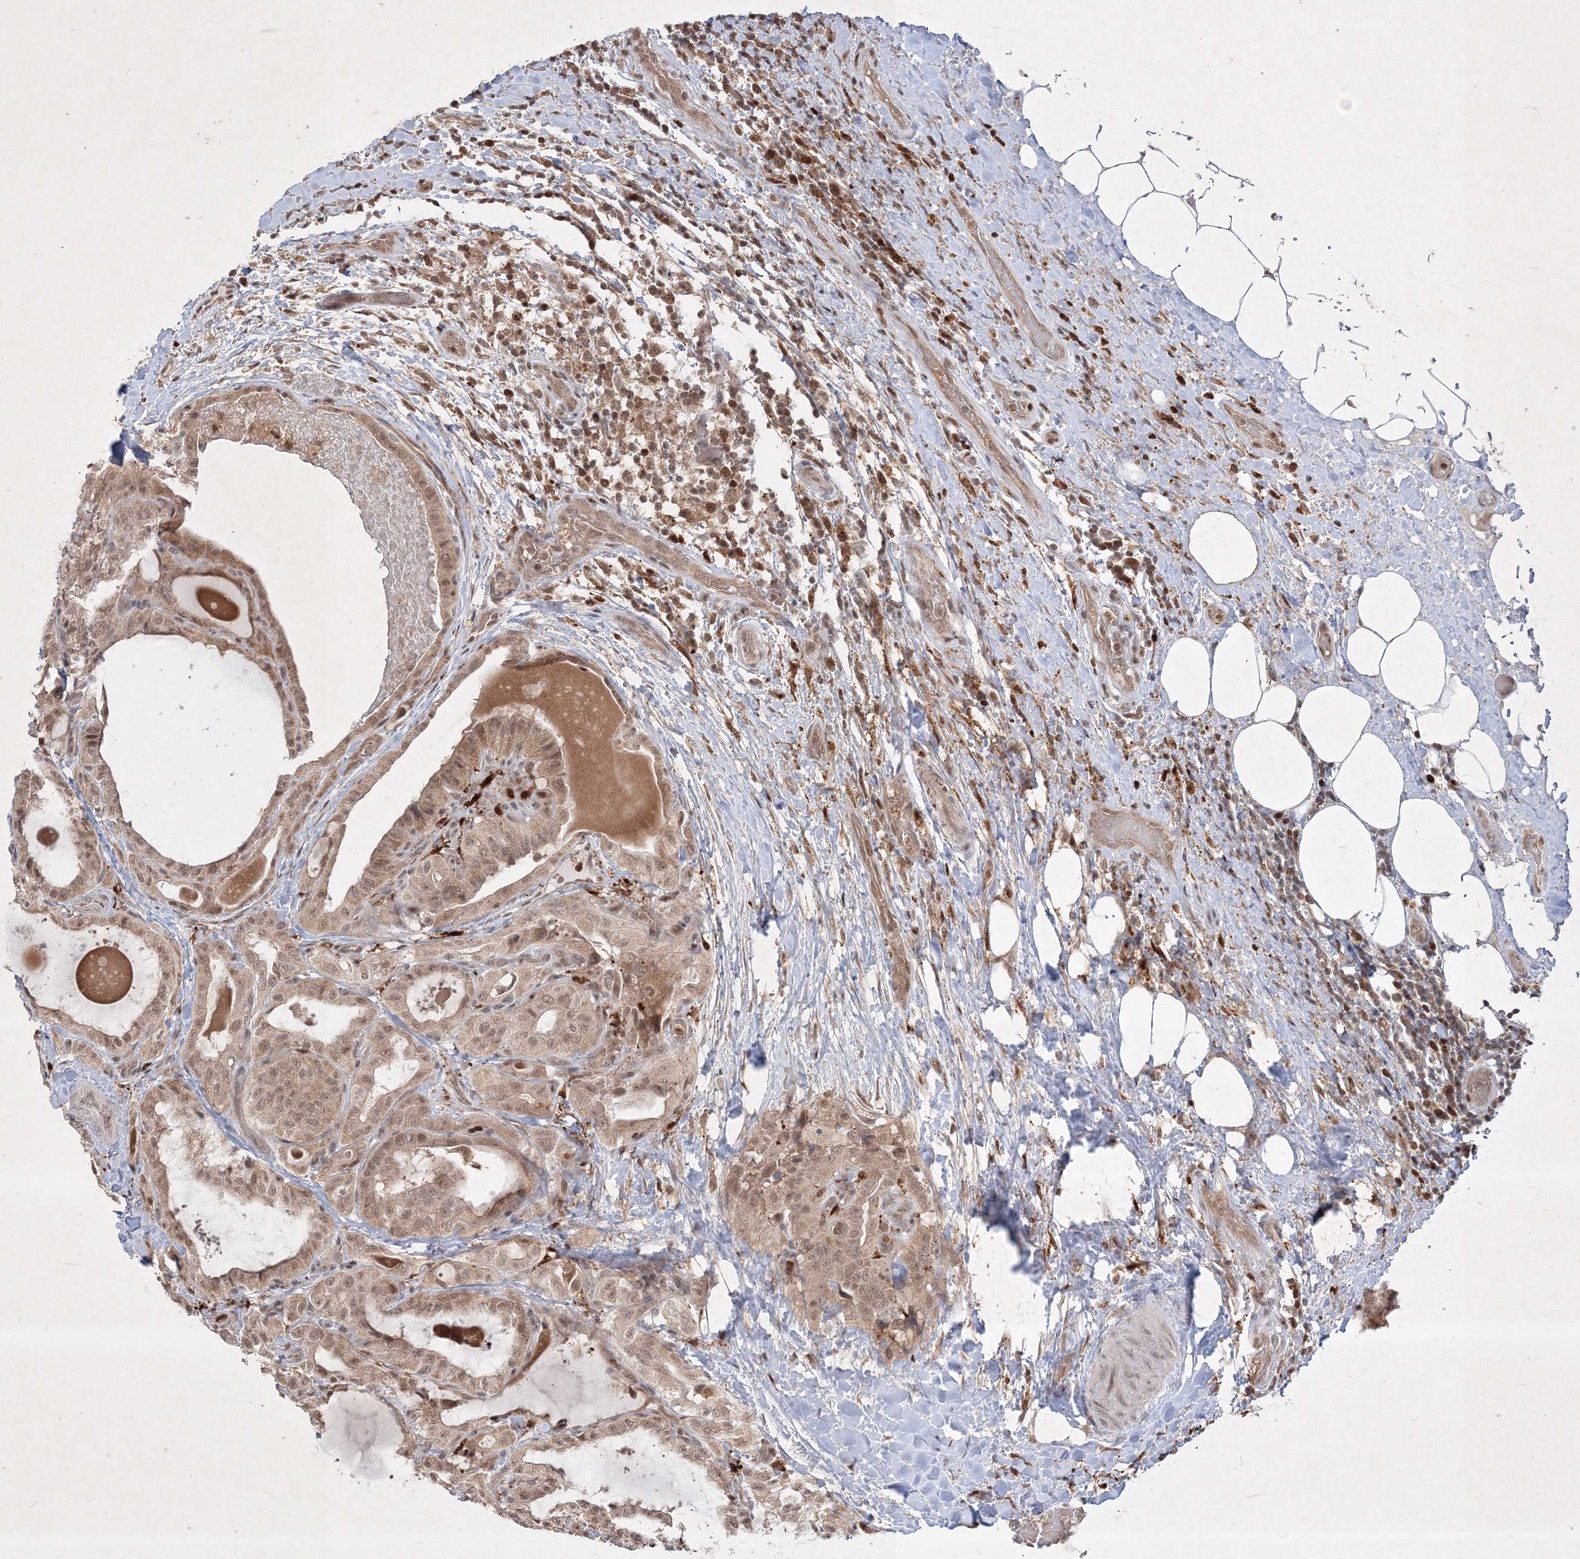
{"staining": {"intensity": "weak", "quantity": ">75%", "location": "cytoplasmic/membranous,nuclear"}, "tissue": "thyroid cancer", "cell_type": "Tumor cells", "image_type": "cancer", "snomed": [{"axis": "morphology", "description": "Papillary adenocarcinoma, NOS"}, {"axis": "topography", "description": "Thyroid gland"}], "caption": "Protein expression analysis of thyroid cancer (papillary adenocarcinoma) shows weak cytoplasmic/membranous and nuclear positivity in about >75% of tumor cells.", "gene": "TAB1", "patient": {"sex": "male", "age": 77}}